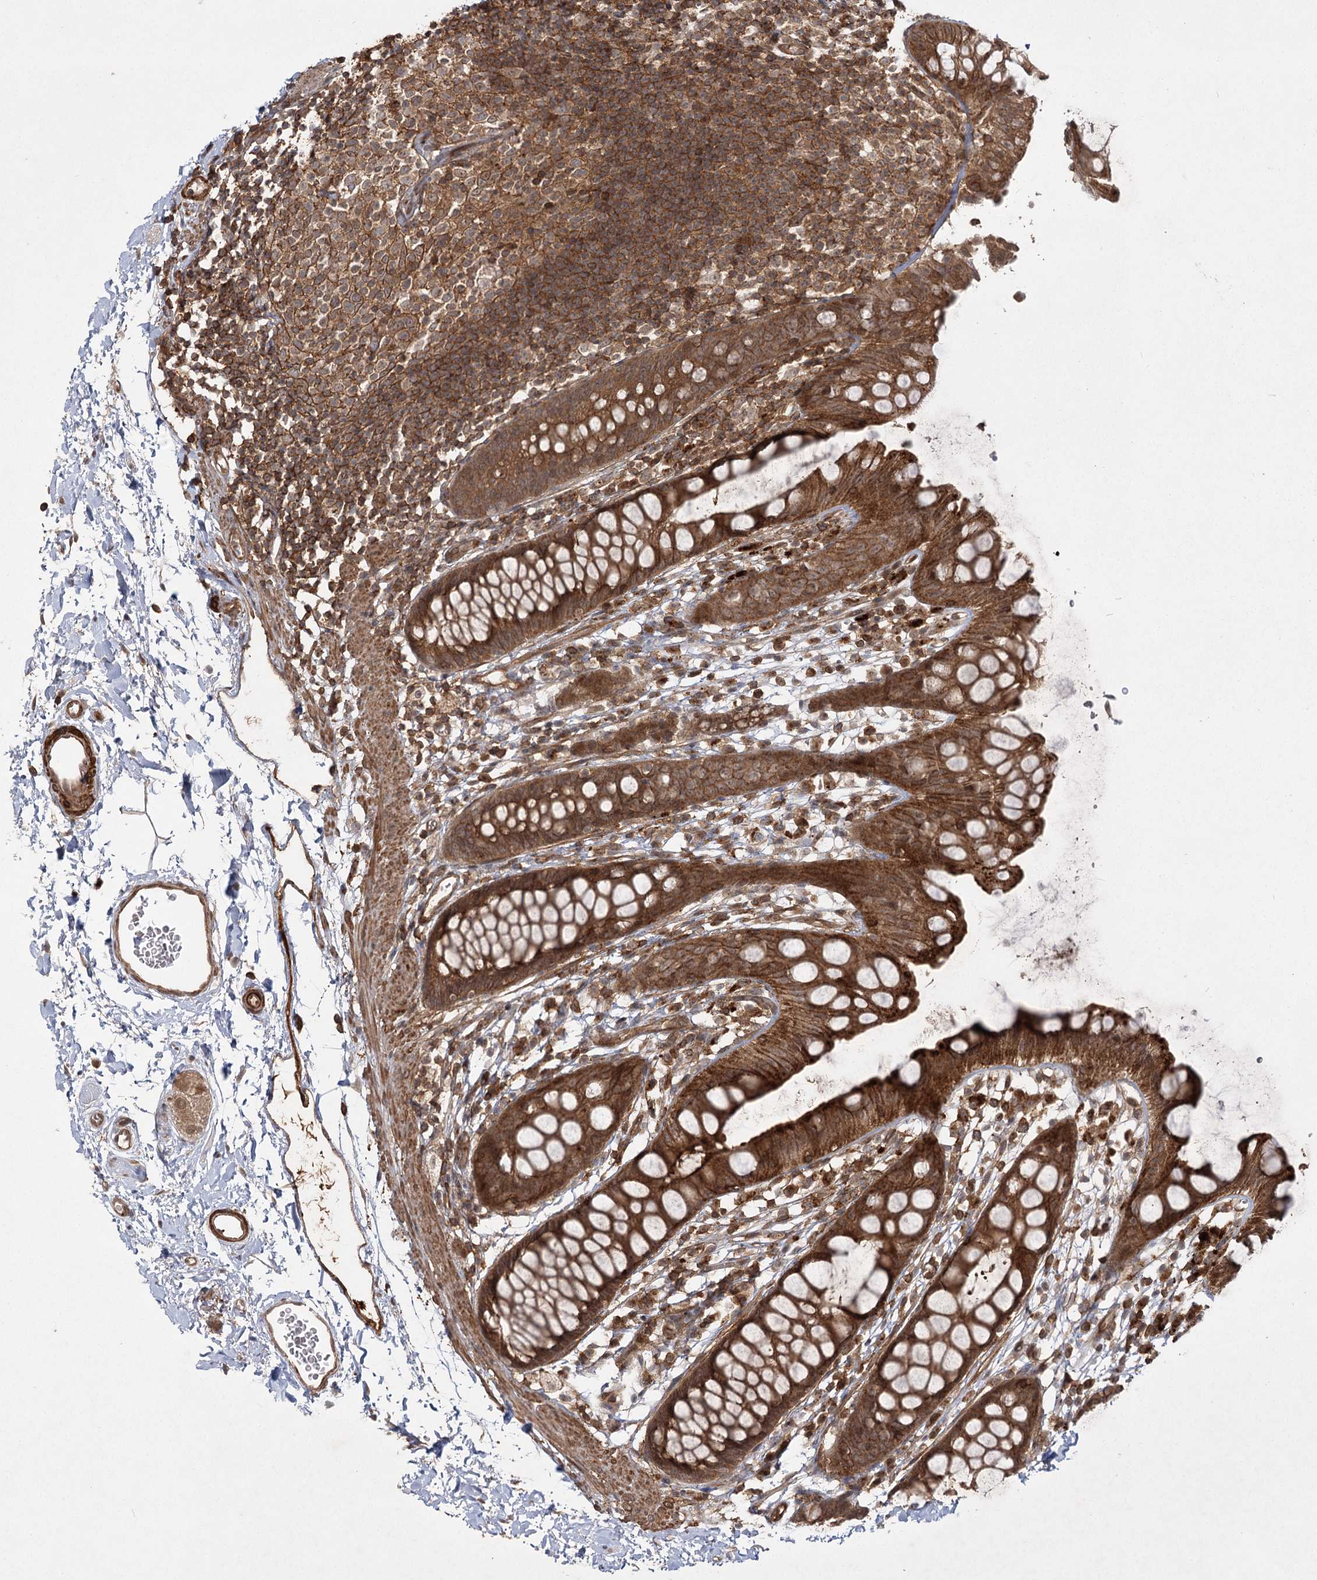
{"staining": {"intensity": "strong", "quantity": ">75%", "location": "cytoplasmic/membranous"}, "tissue": "rectum", "cell_type": "Glandular cells", "image_type": "normal", "snomed": [{"axis": "morphology", "description": "Normal tissue, NOS"}, {"axis": "topography", "description": "Rectum"}], "caption": "Protein expression analysis of unremarkable rectum shows strong cytoplasmic/membranous staining in about >75% of glandular cells.", "gene": "MDFIC", "patient": {"sex": "female", "age": 65}}